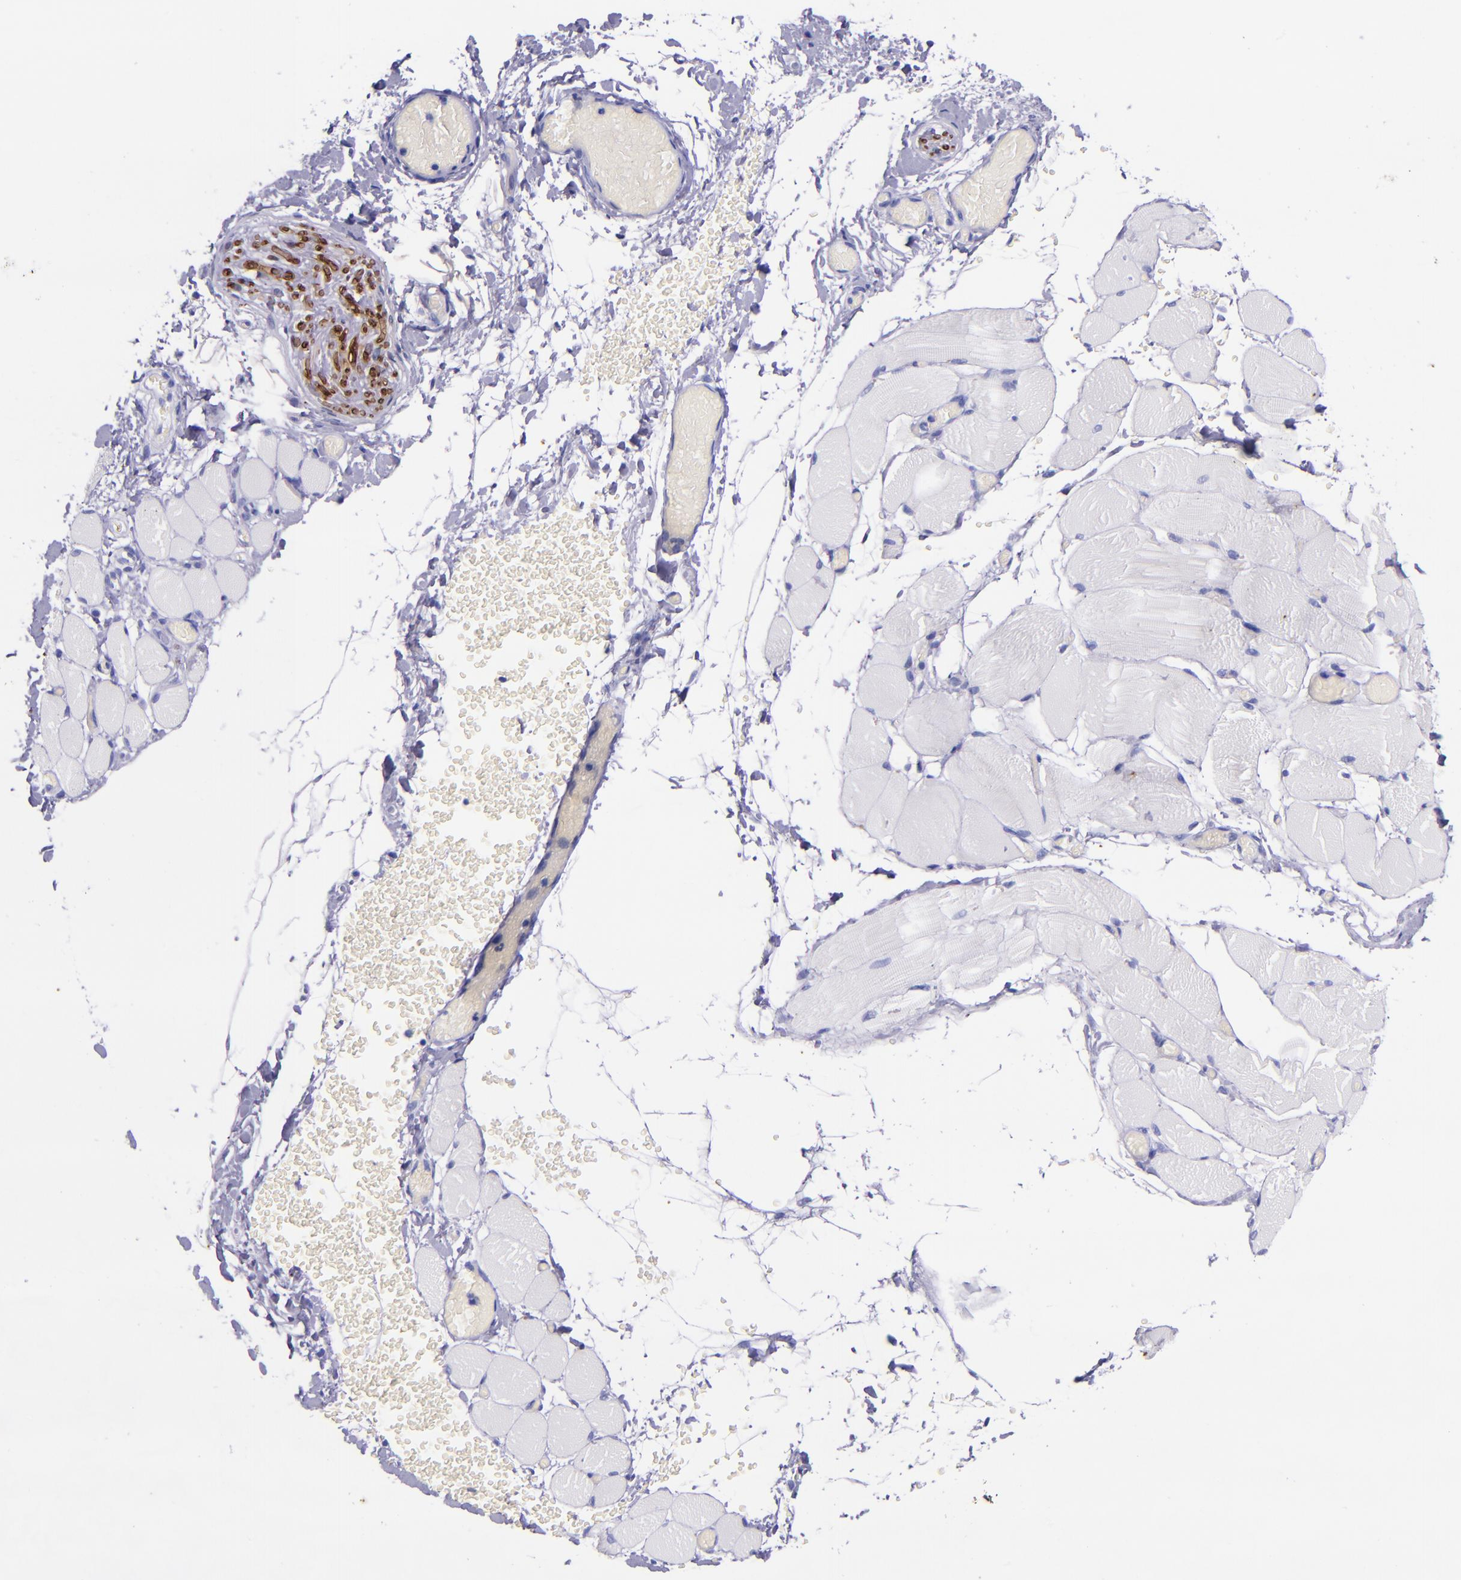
{"staining": {"intensity": "negative", "quantity": "none", "location": "none"}, "tissue": "skeletal muscle", "cell_type": "Myocytes", "image_type": "normal", "snomed": [{"axis": "morphology", "description": "Normal tissue, NOS"}, {"axis": "topography", "description": "Skeletal muscle"}, {"axis": "topography", "description": "Soft tissue"}], "caption": "Myocytes show no significant positivity in normal skeletal muscle. Brightfield microscopy of IHC stained with DAB (3,3'-diaminobenzidine) (brown) and hematoxylin (blue), captured at high magnification.", "gene": "MBP", "patient": {"sex": "female", "age": 58}}